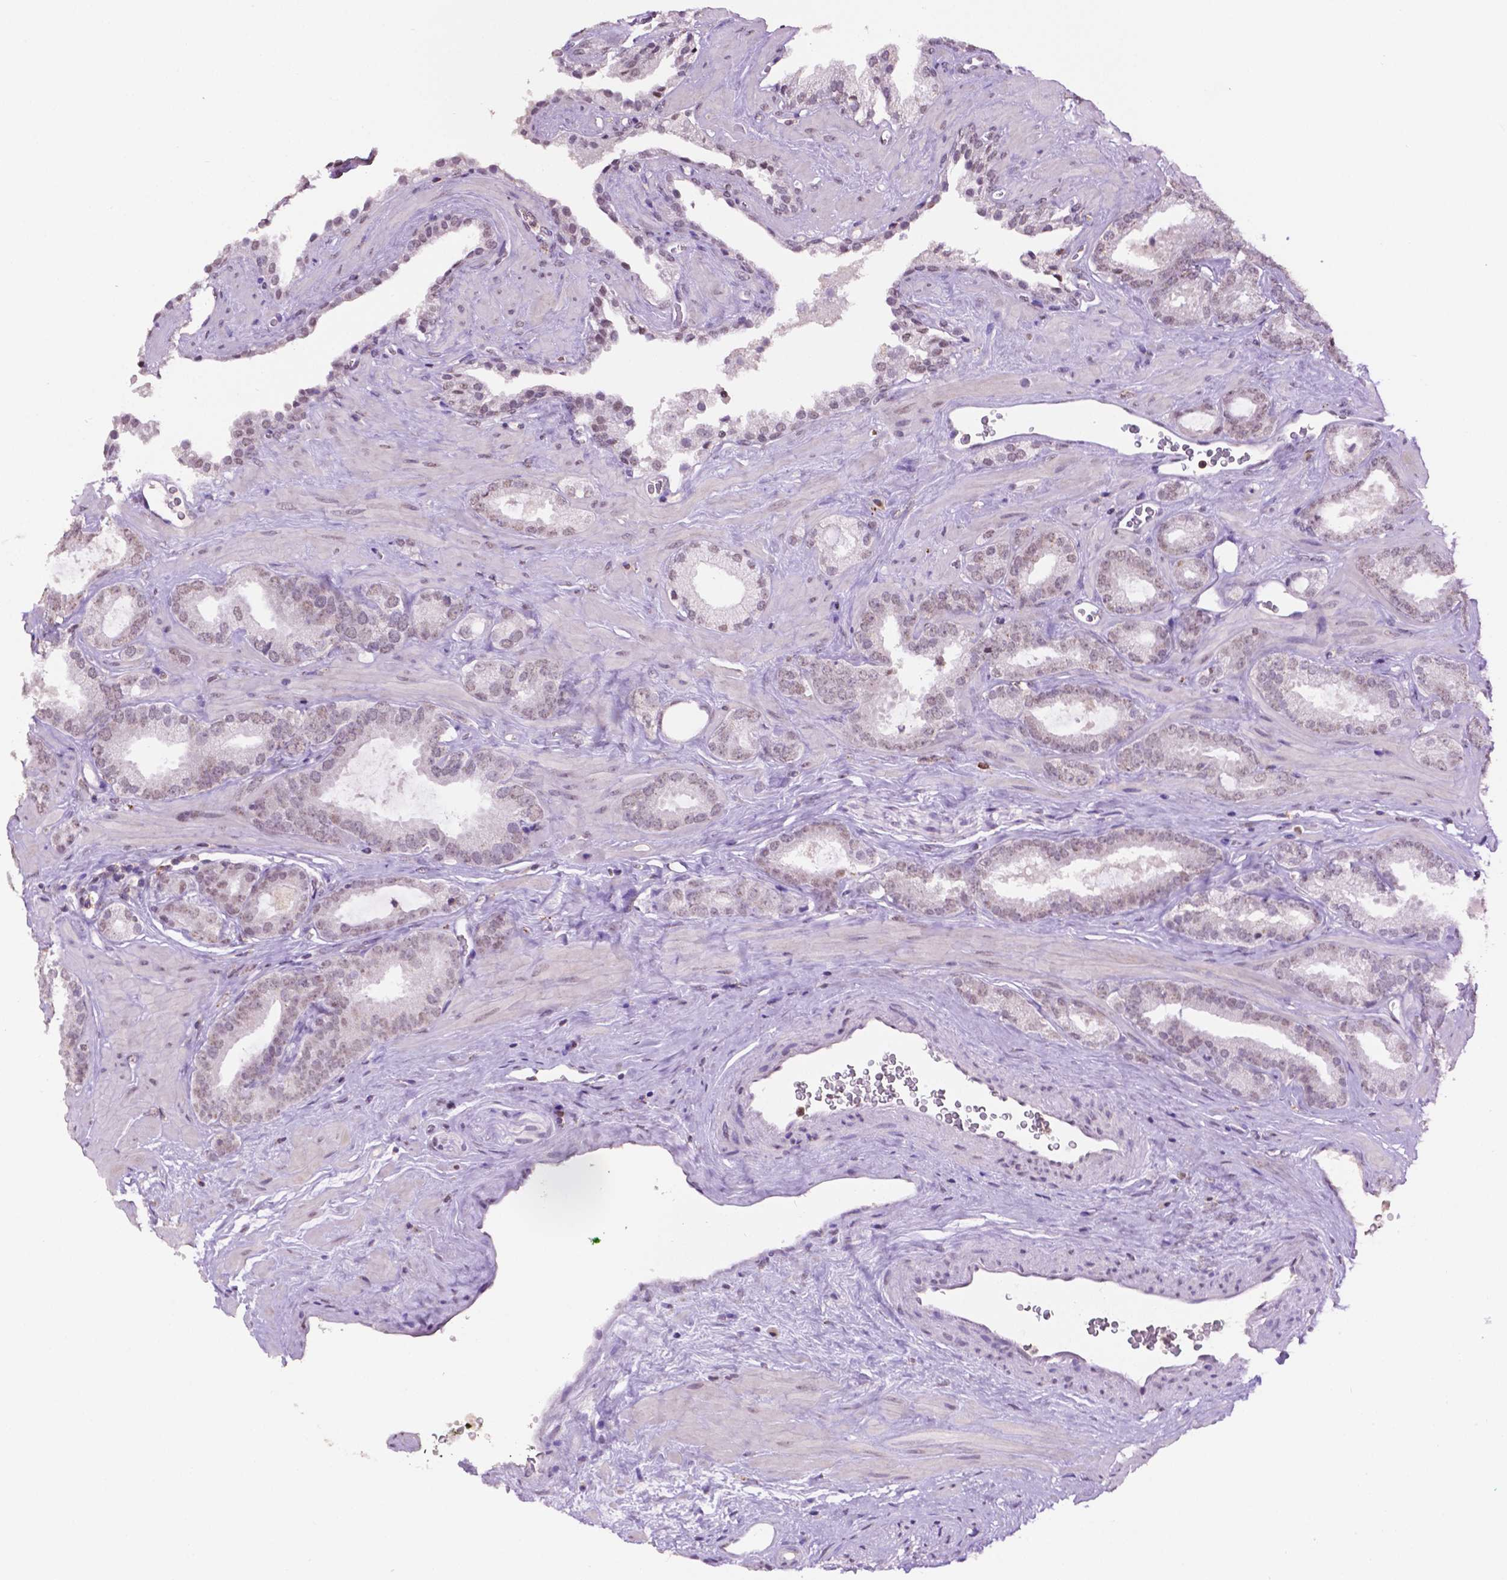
{"staining": {"intensity": "weak", "quantity": ">75%", "location": "nuclear"}, "tissue": "prostate cancer", "cell_type": "Tumor cells", "image_type": "cancer", "snomed": [{"axis": "morphology", "description": "Adenocarcinoma, Low grade"}, {"axis": "topography", "description": "Prostate"}], "caption": "Weak nuclear protein positivity is seen in about >75% of tumor cells in low-grade adenocarcinoma (prostate). (Stains: DAB in brown, nuclei in blue, Microscopy: brightfield microscopy at high magnification).", "gene": "PTPN6", "patient": {"sex": "male", "age": 62}}